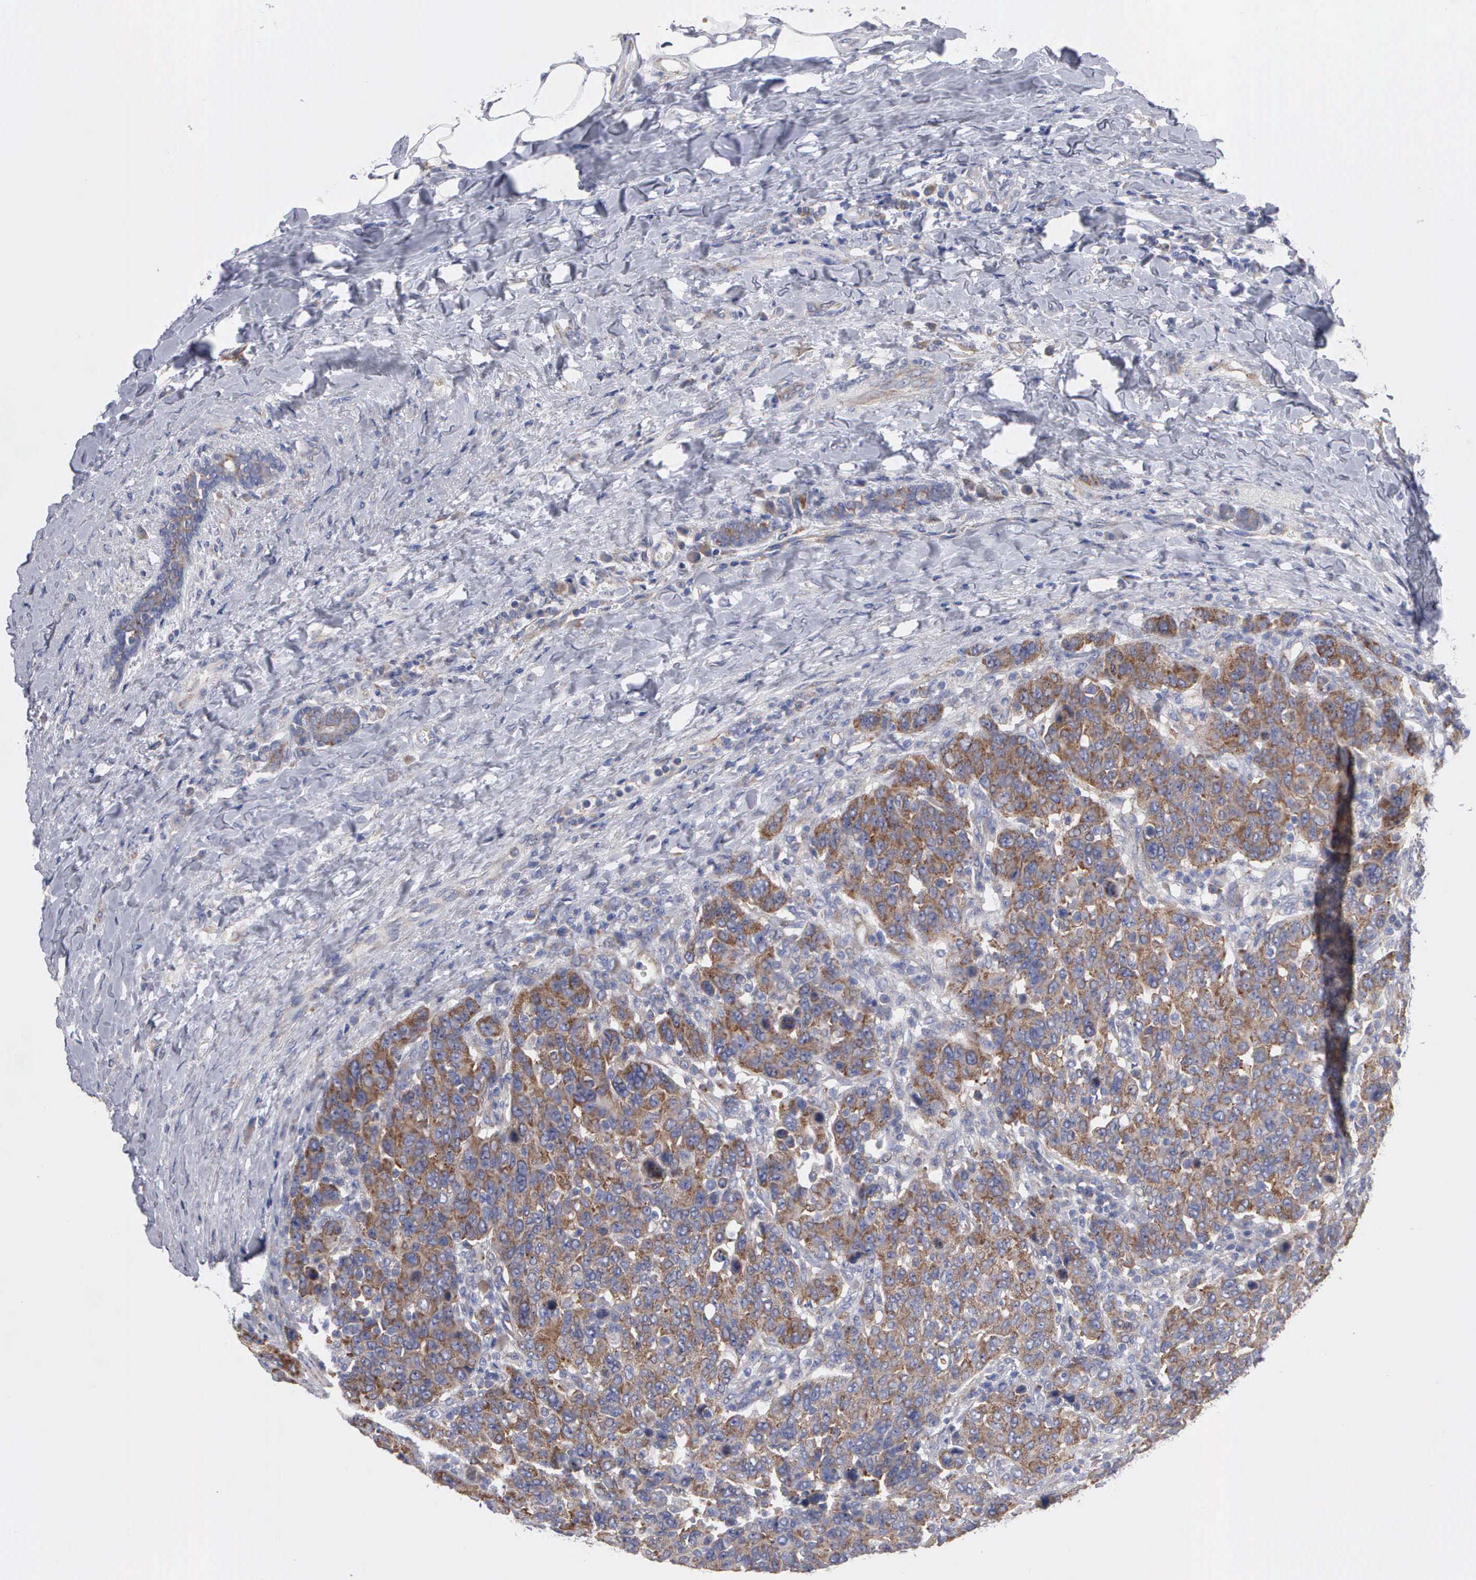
{"staining": {"intensity": "moderate", "quantity": "25%-75%", "location": "cytoplasmic/membranous"}, "tissue": "breast cancer", "cell_type": "Tumor cells", "image_type": "cancer", "snomed": [{"axis": "morphology", "description": "Duct carcinoma"}, {"axis": "topography", "description": "Breast"}], "caption": "This is a histology image of IHC staining of intraductal carcinoma (breast), which shows moderate expression in the cytoplasmic/membranous of tumor cells.", "gene": "TXLNG", "patient": {"sex": "female", "age": 37}}